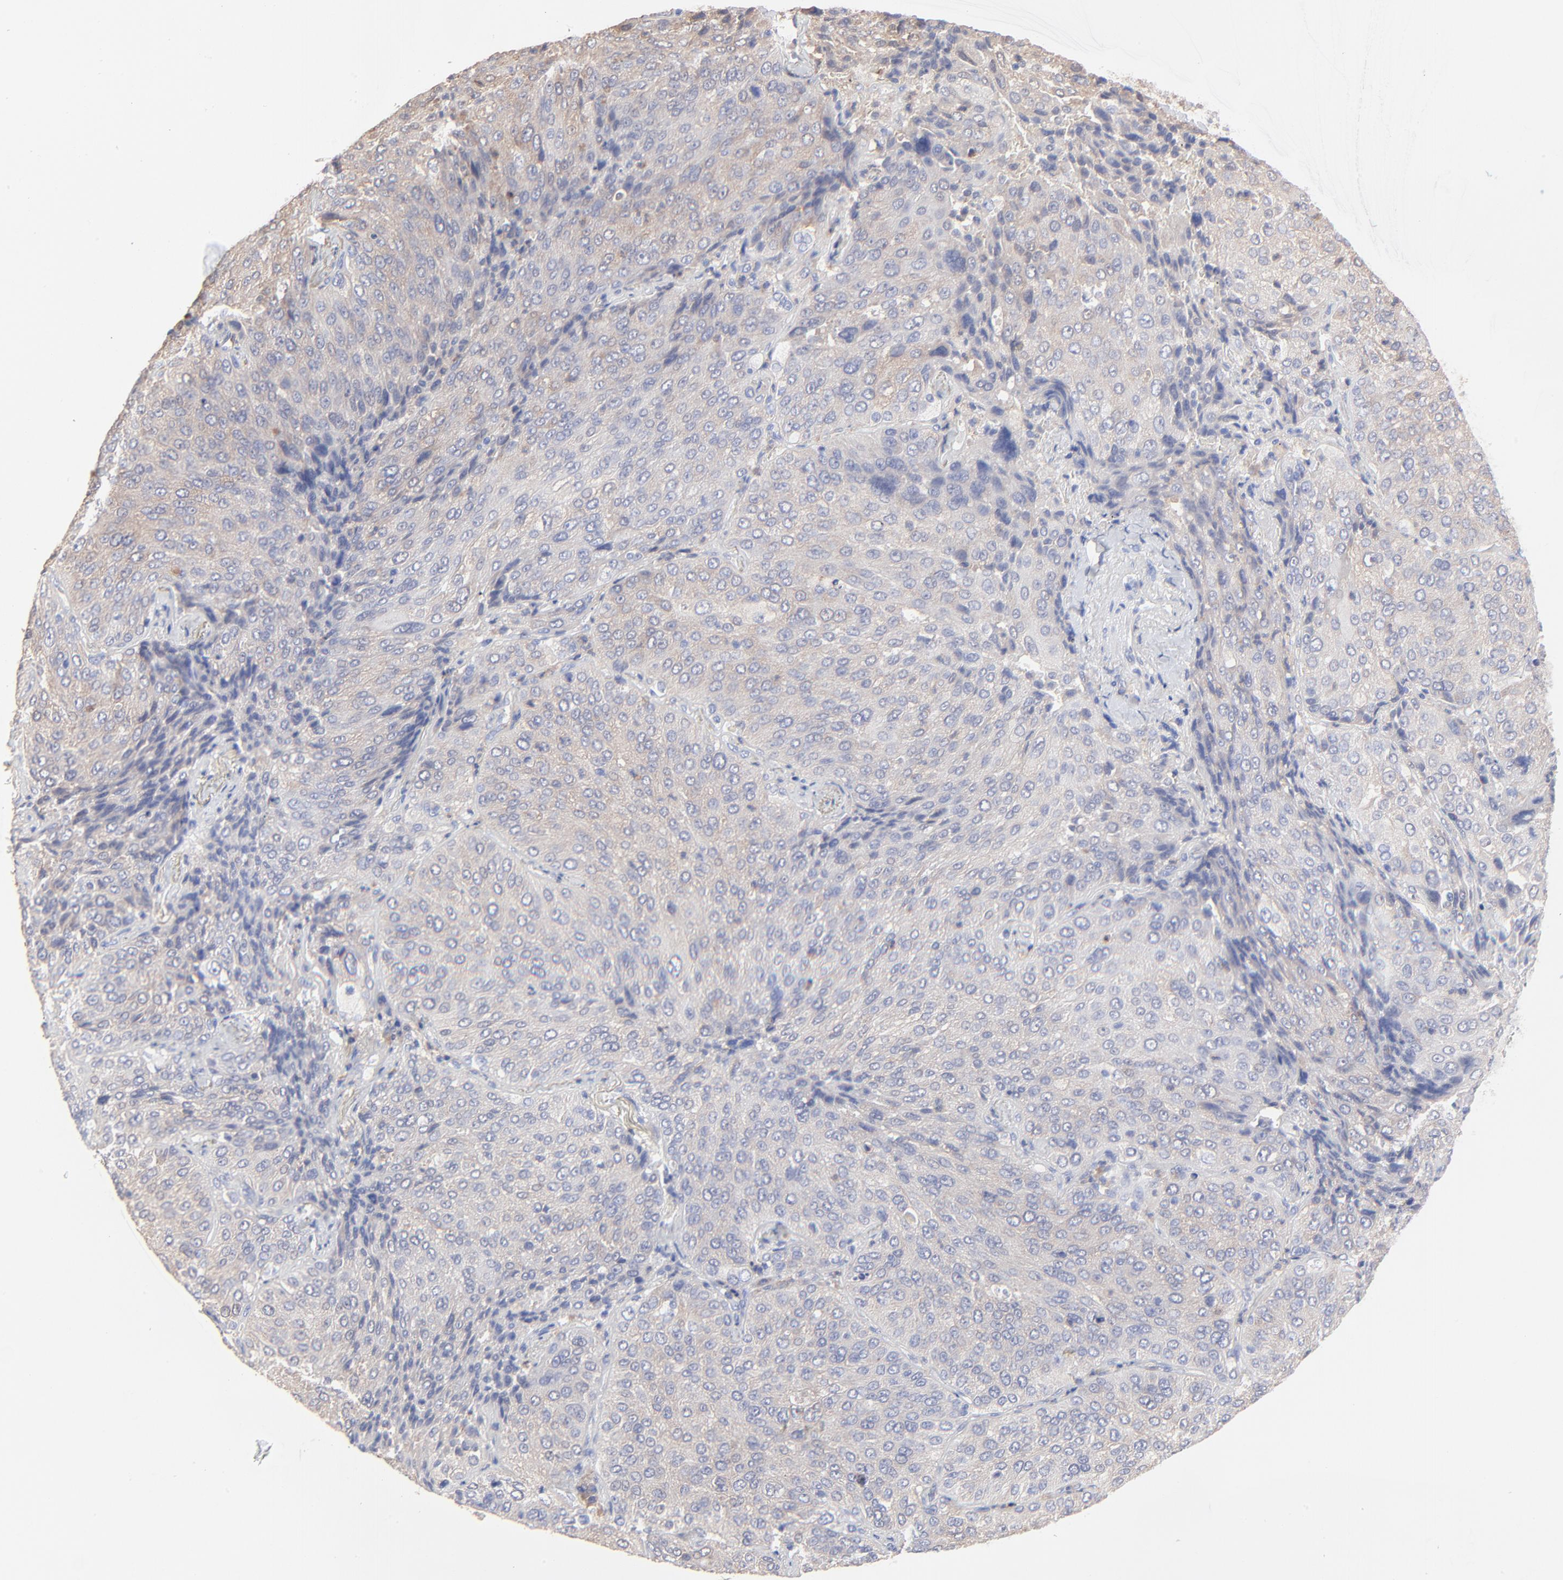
{"staining": {"intensity": "weak", "quantity": "<25%", "location": "cytoplasmic/membranous"}, "tissue": "lung cancer", "cell_type": "Tumor cells", "image_type": "cancer", "snomed": [{"axis": "morphology", "description": "Squamous cell carcinoma, NOS"}, {"axis": "topography", "description": "Lung"}], "caption": "The micrograph reveals no staining of tumor cells in squamous cell carcinoma (lung).", "gene": "PPFIBP2", "patient": {"sex": "male", "age": 54}}